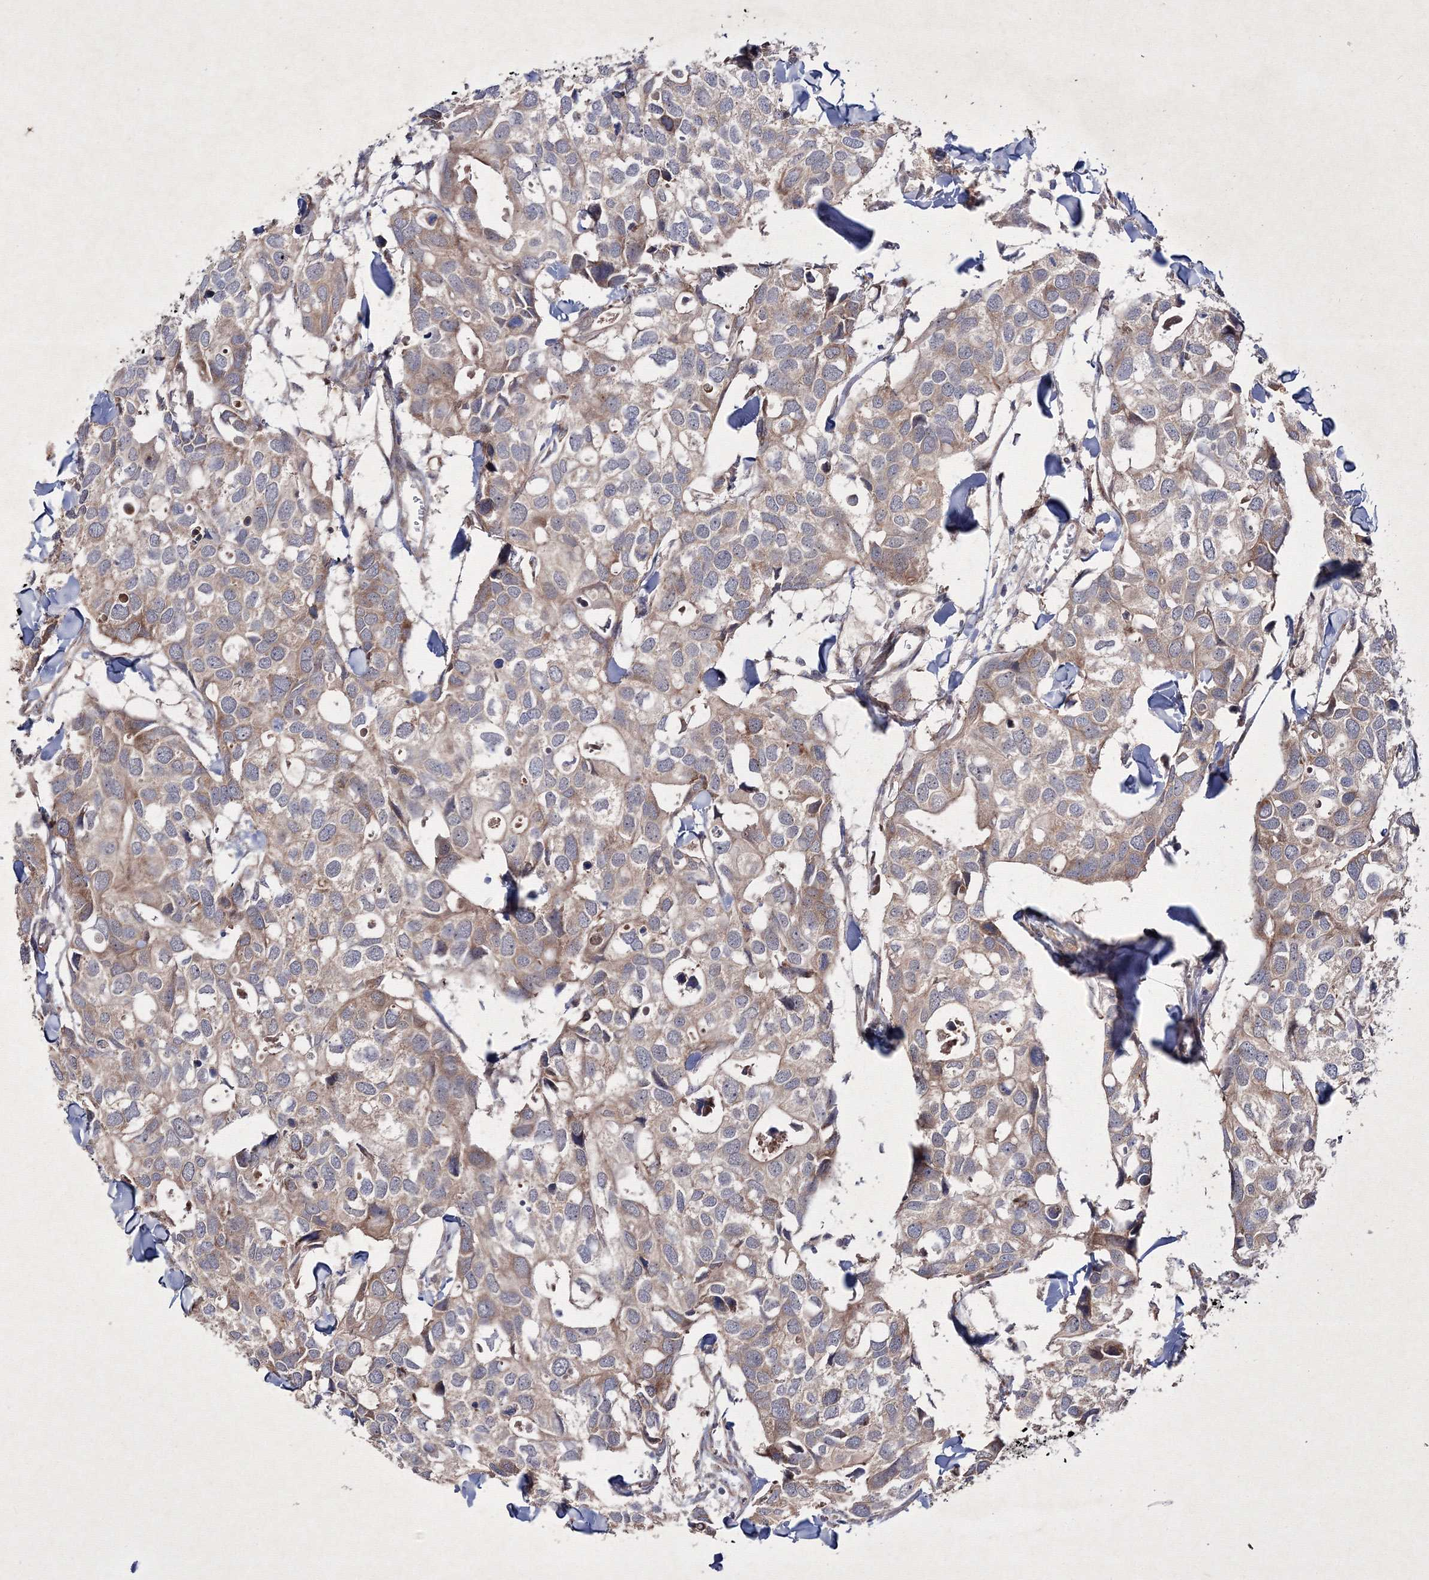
{"staining": {"intensity": "weak", "quantity": ">75%", "location": "cytoplasmic/membranous"}, "tissue": "breast cancer", "cell_type": "Tumor cells", "image_type": "cancer", "snomed": [{"axis": "morphology", "description": "Duct carcinoma"}, {"axis": "topography", "description": "Breast"}], "caption": "Human infiltrating ductal carcinoma (breast) stained for a protein (brown) demonstrates weak cytoplasmic/membranous positive positivity in about >75% of tumor cells.", "gene": "GFM1", "patient": {"sex": "female", "age": 83}}